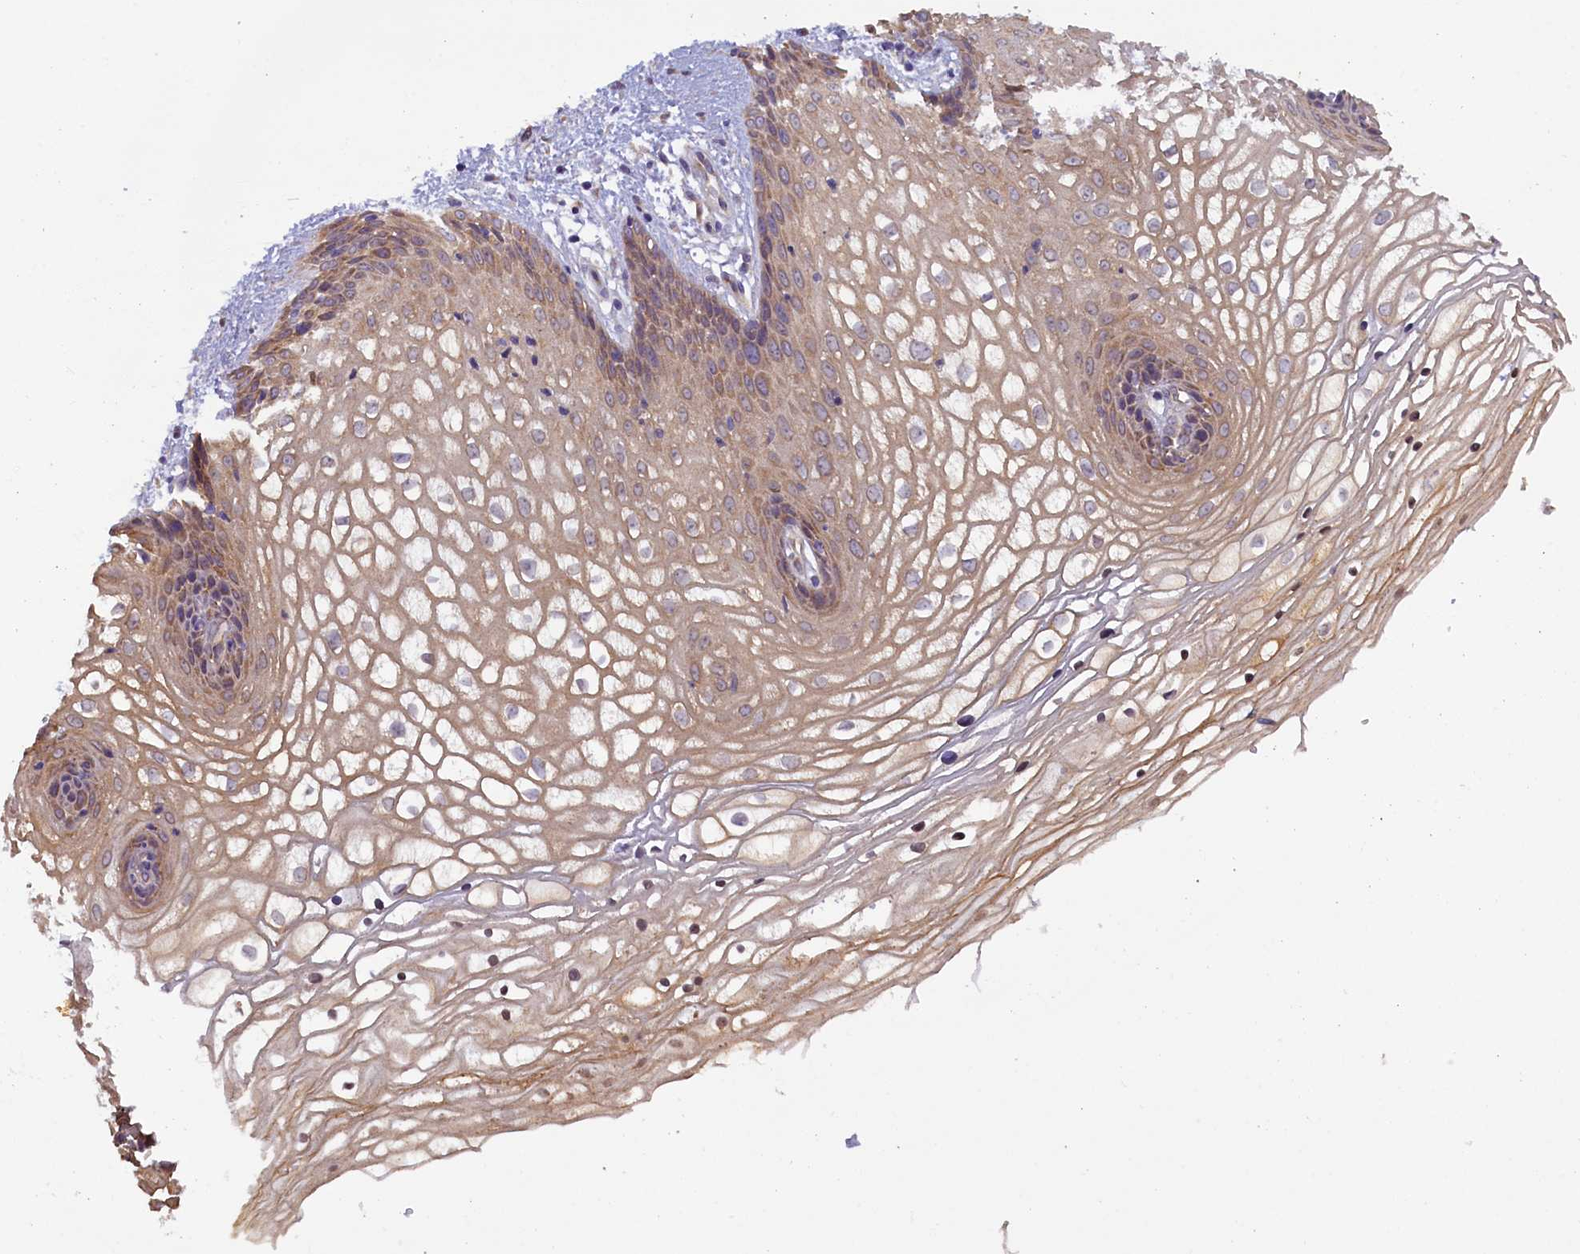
{"staining": {"intensity": "moderate", "quantity": "25%-75%", "location": "cytoplasmic/membranous,nuclear"}, "tissue": "vagina", "cell_type": "Squamous epithelial cells", "image_type": "normal", "snomed": [{"axis": "morphology", "description": "Normal tissue, NOS"}, {"axis": "topography", "description": "Vagina"}], "caption": "The immunohistochemical stain highlights moderate cytoplasmic/membranous,nuclear positivity in squamous epithelial cells of normal vagina. (DAB (3,3'-diaminobenzidine) IHC with brightfield microscopy, high magnification).", "gene": "CCDC9B", "patient": {"sex": "female", "age": 34}}